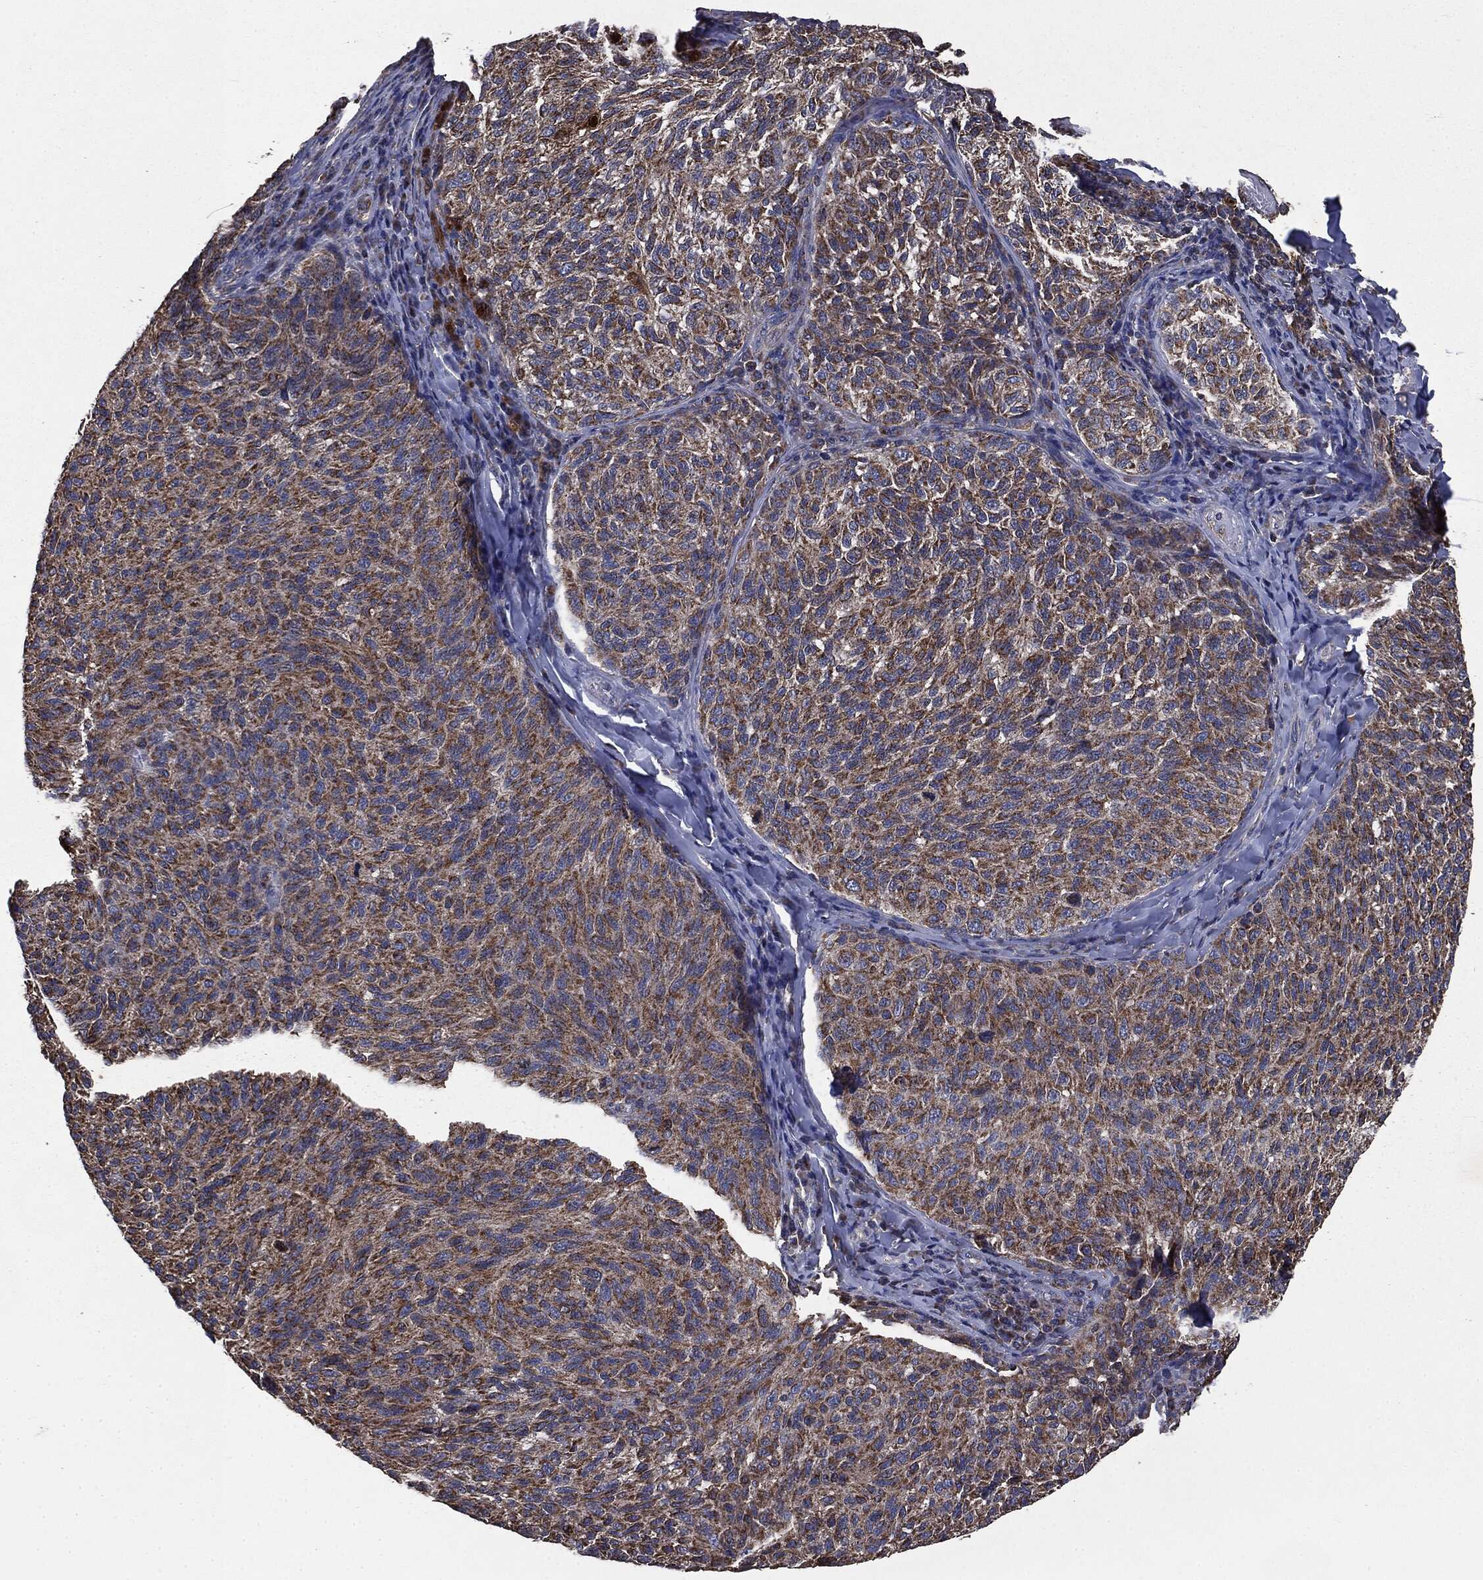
{"staining": {"intensity": "strong", "quantity": ">75%", "location": "cytoplasmic/membranous"}, "tissue": "melanoma", "cell_type": "Tumor cells", "image_type": "cancer", "snomed": [{"axis": "morphology", "description": "Malignant melanoma, NOS"}, {"axis": "topography", "description": "Skin"}], "caption": "DAB (3,3'-diaminobenzidine) immunohistochemical staining of human malignant melanoma demonstrates strong cytoplasmic/membranous protein expression in about >75% of tumor cells.", "gene": "MAPK6", "patient": {"sex": "female", "age": 73}}